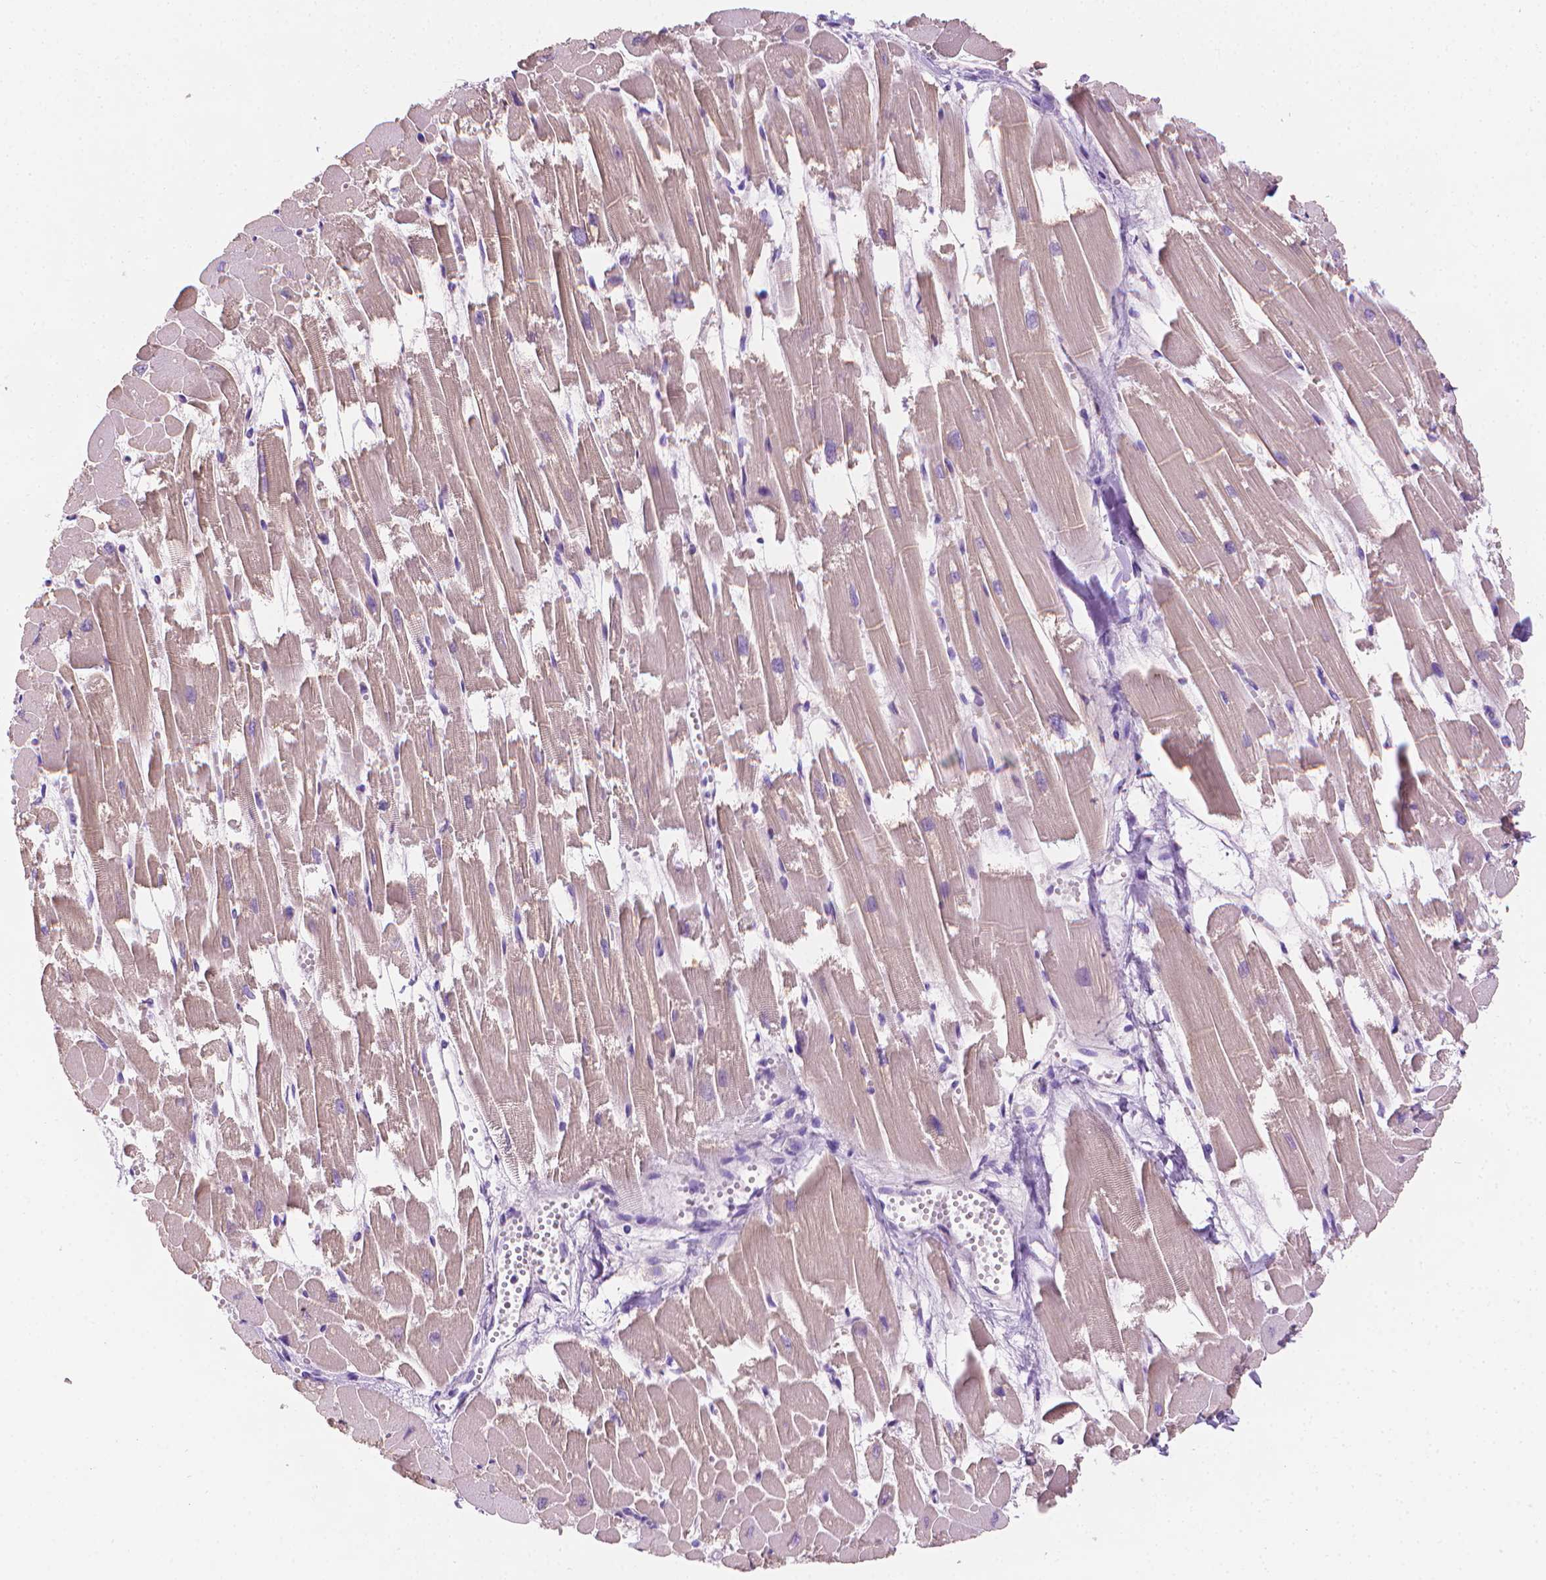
{"staining": {"intensity": "negative", "quantity": "none", "location": "none"}, "tissue": "heart muscle", "cell_type": "Cardiomyocytes", "image_type": "normal", "snomed": [{"axis": "morphology", "description": "Normal tissue, NOS"}, {"axis": "topography", "description": "Heart"}], "caption": "Immunohistochemistry image of unremarkable human heart muscle stained for a protein (brown), which reveals no positivity in cardiomyocytes. (Brightfield microscopy of DAB (3,3'-diaminobenzidine) IHC at high magnification).", "gene": "FASN", "patient": {"sex": "female", "age": 52}}